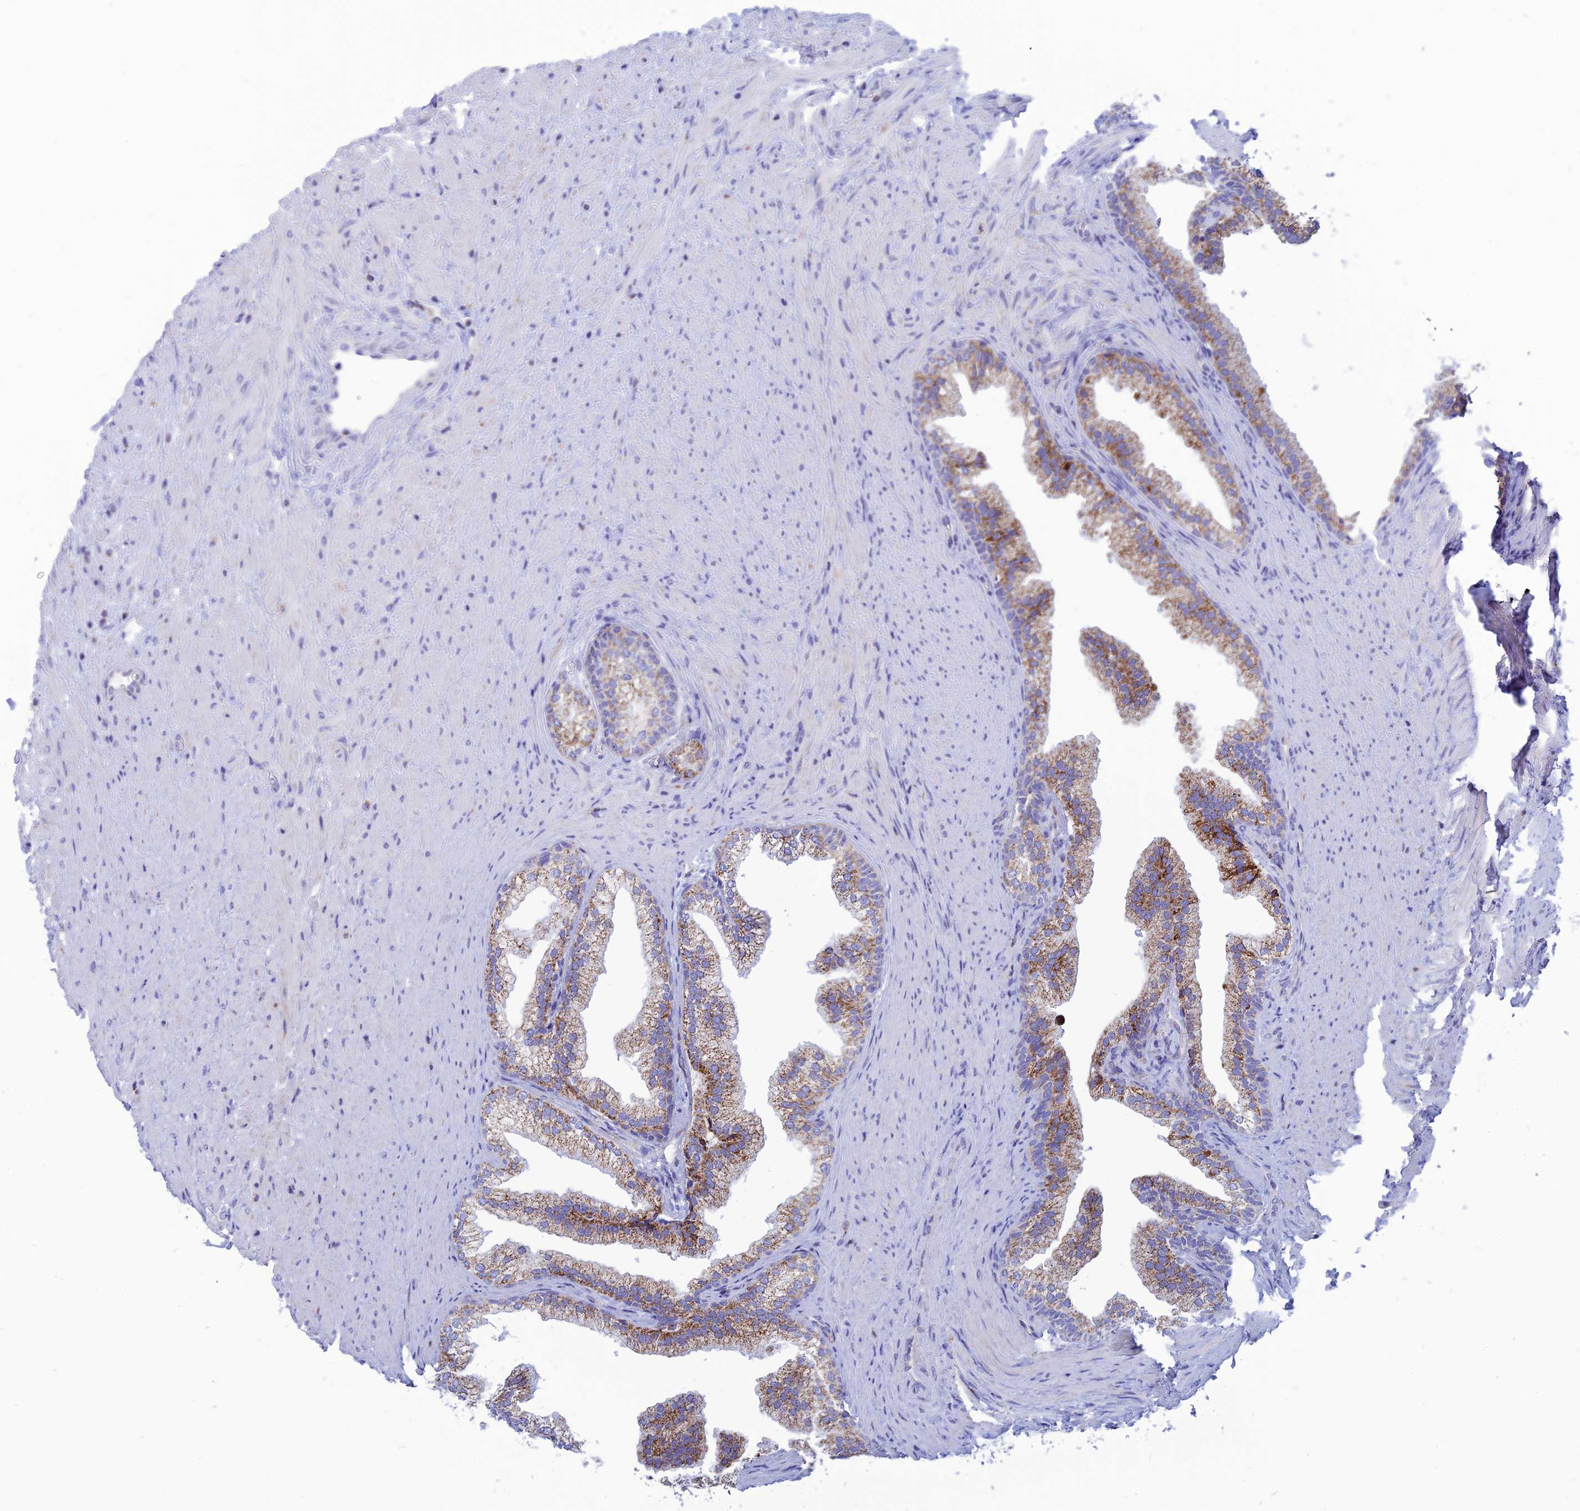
{"staining": {"intensity": "moderate", "quantity": "25%-75%", "location": "cytoplasmic/membranous"}, "tissue": "prostate", "cell_type": "Glandular cells", "image_type": "normal", "snomed": [{"axis": "morphology", "description": "Normal tissue, NOS"}, {"axis": "topography", "description": "Prostate"}], "caption": "Immunohistochemistry (IHC) photomicrograph of benign prostate stained for a protein (brown), which reveals medium levels of moderate cytoplasmic/membranous expression in approximately 25%-75% of glandular cells.", "gene": "PACC1", "patient": {"sex": "male", "age": 76}}